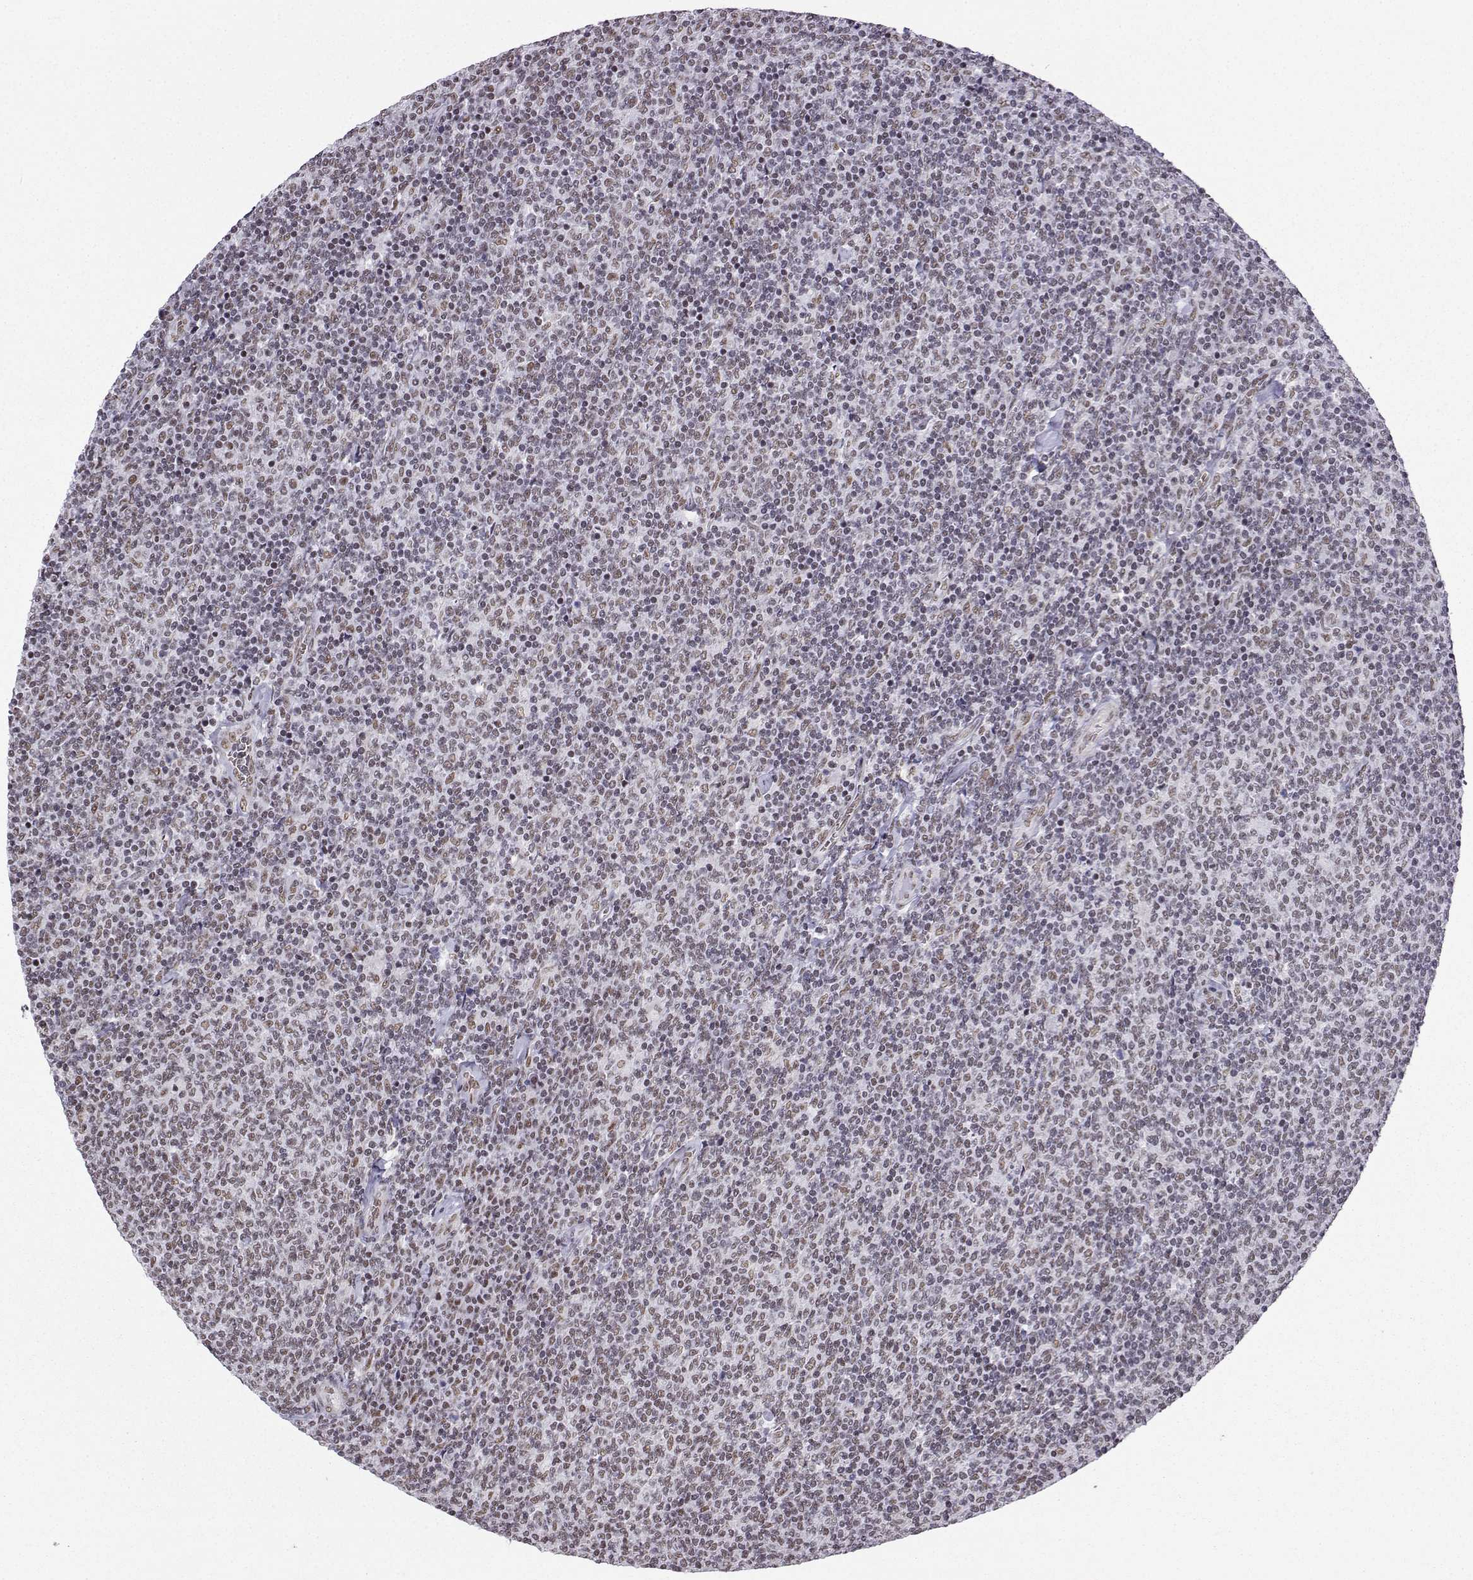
{"staining": {"intensity": "weak", "quantity": ">75%", "location": "nuclear"}, "tissue": "lymphoma", "cell_type": "Tumor cells", "image_type": "cancer", "snomed": [{"axis": "morphology", "description": "Malignant lymphoma, non-Hodgkin's type, Low grade"}, {"axis": "topography", "description": "Lymph node"}], "caption": "Tumor cells reveal low levels of weak nuclear positivity in approximately >75% of cells in human low-grade malignant lymphoma, non-Hodgkin's type.", "gene": "CCNK", "patient": {"sex": "male", "age": 52}}